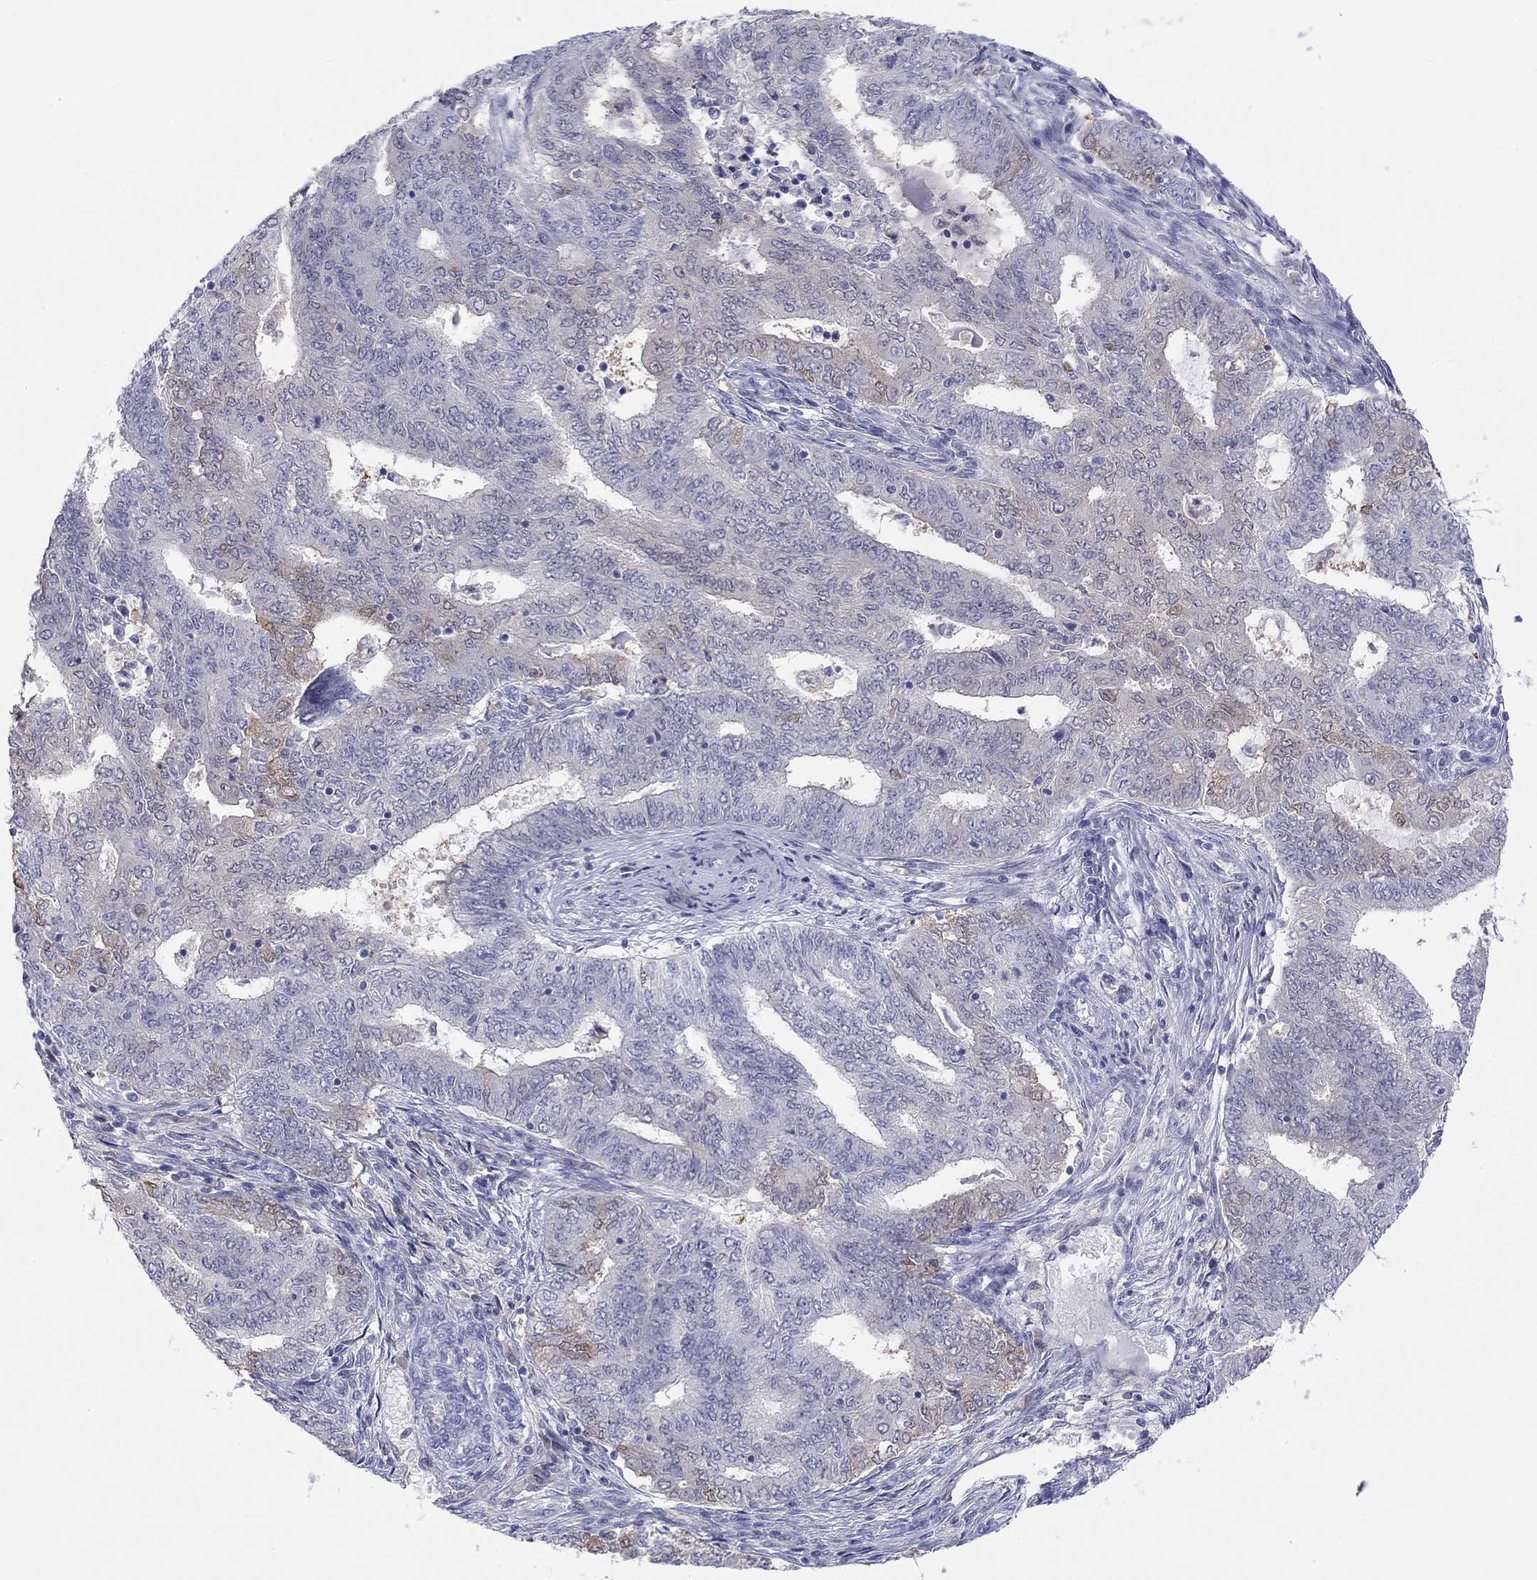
{"staining": {"intensity": "weak", "quantity": "<25%", "location": "cytoplasmic/membranous"}, "tissue": "endometrial cancer", "cell_type": "Tumor cells", "image_type": "cancer", "snomed": [{"axis": "morphology", "description": "Adenocarcinoma, NOS"}, {"axis": "topography", "description": "Endometrium"}], "caption": "This is an immunohistochemistry (IHC) photomicrograph of human adenocarcinoma (endometrial). There is no staining in tumor cells.", "gene": "PDXK", "patient": {"sex": "female", "age": 62}}